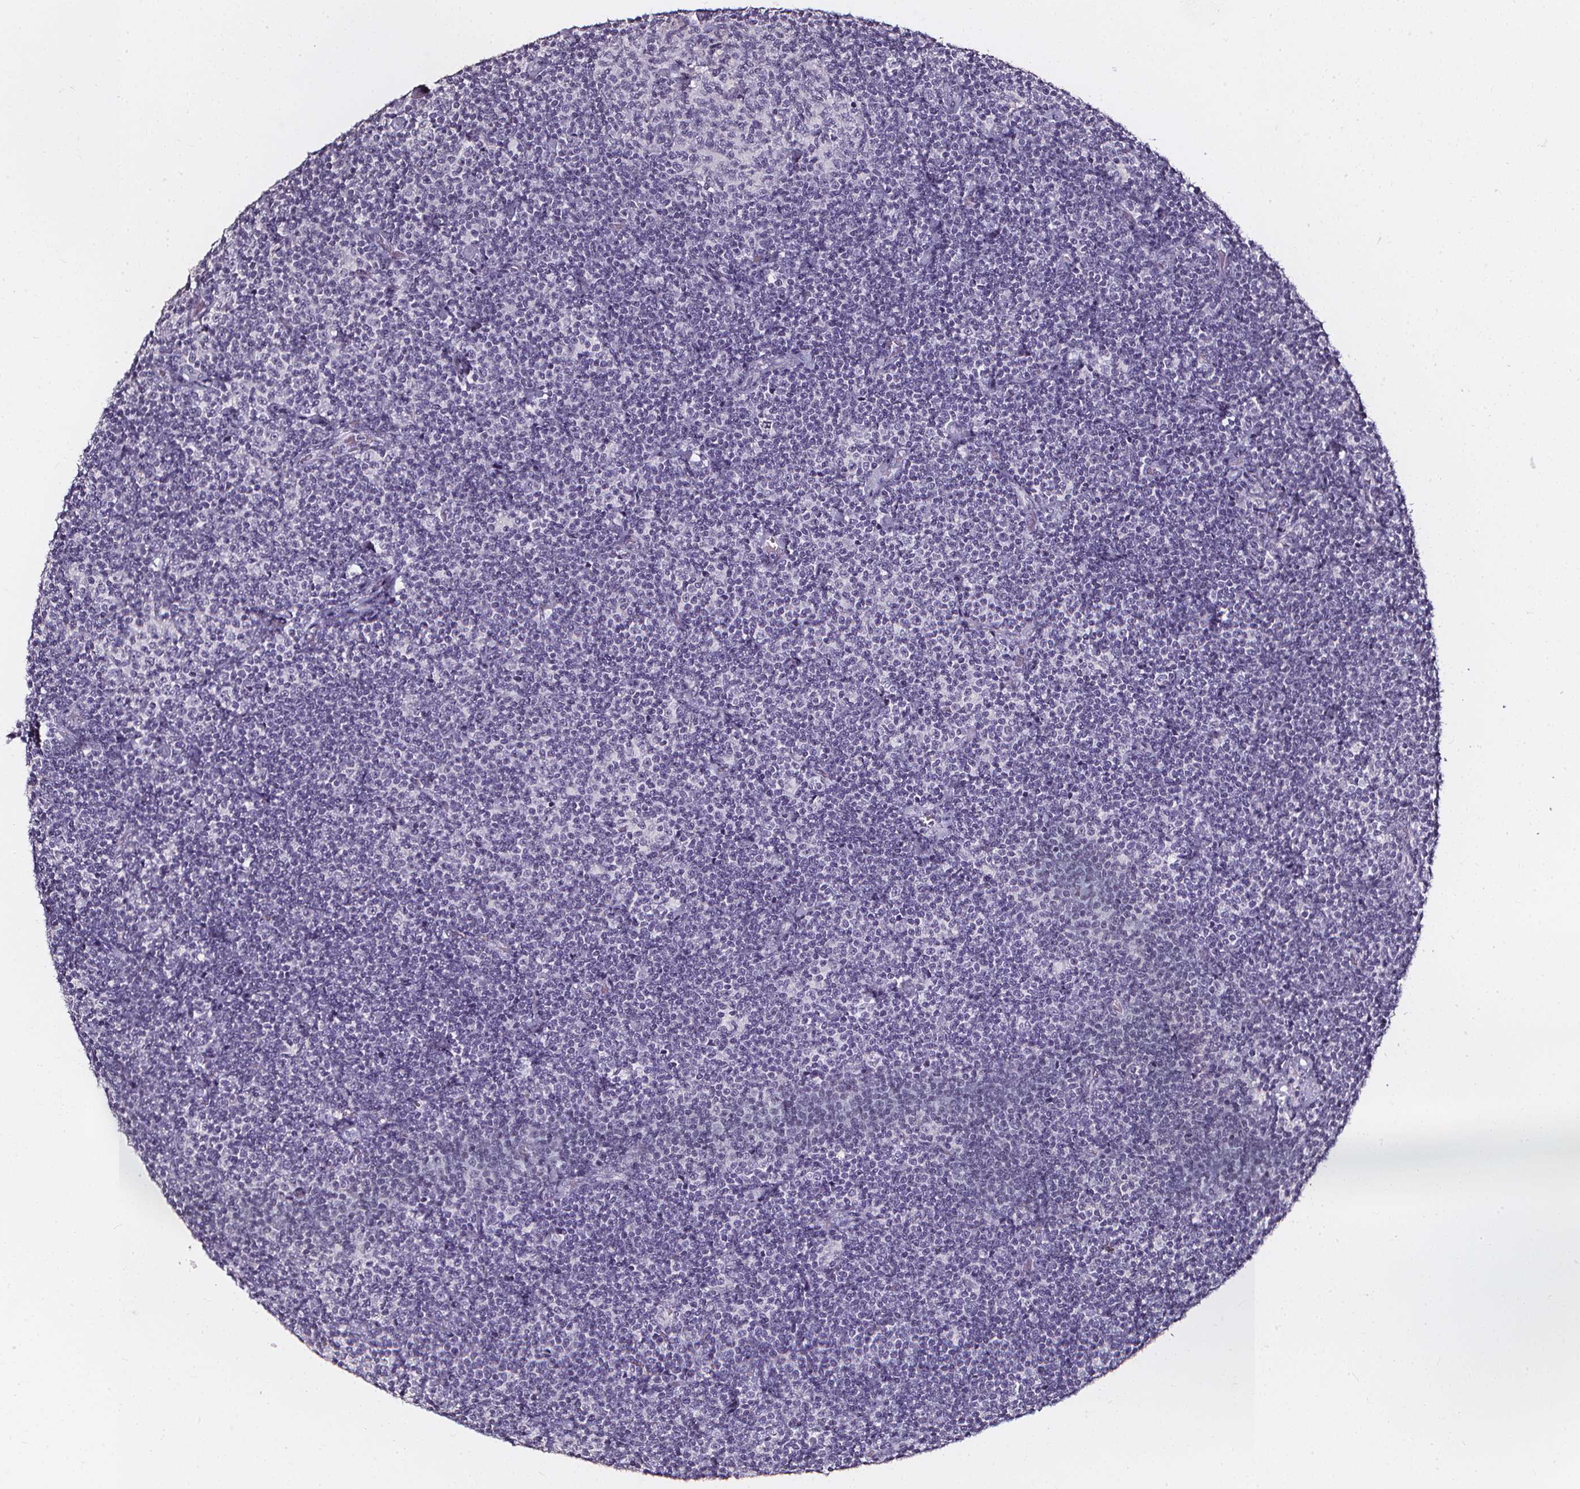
{"staining": {"intensity": "negative", "quantity": "none", "location": "none"}, "tissue": "lymphoma", "cell_type": "Tumor cells", "image_type": "cancer", "snomed": [{"axis": "morphology", "description": "Malignant lymphoma, non-Hodgkin's type, Low grade"}, {"axis": "topography", "description": "Lymph node"}], "caption": "High magnification brightfield microscopy of lymphoma stained with DAB (brown) and counterstained with hematoxylin (blue): tumor cells show no significant positivity.", "gene": "DEFA5", "patient": {"sex": "male", "age": 81}}